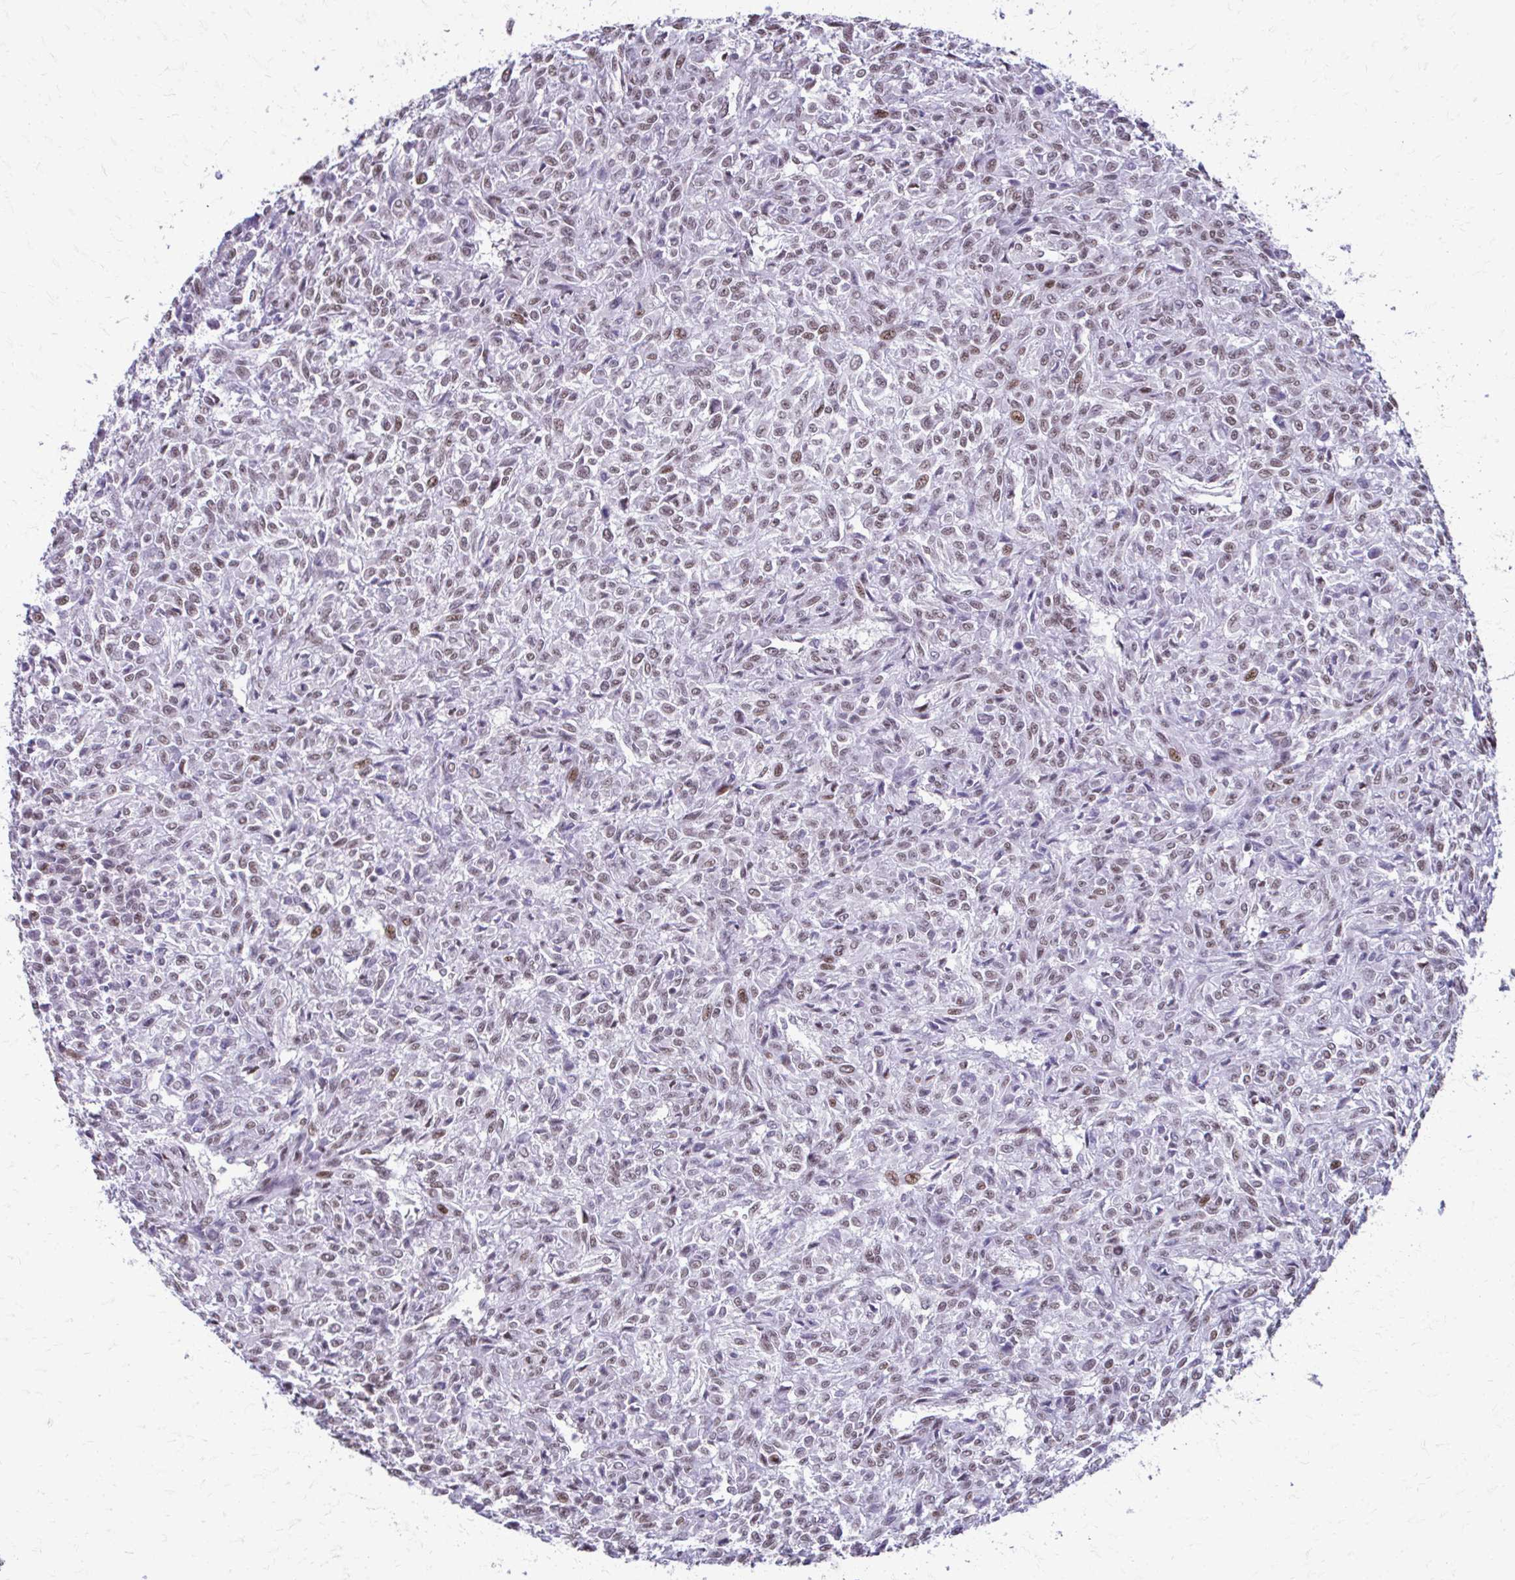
{"staining": {"intensity": "weak", "quantity": "25%-75%", "location": "nuclear"}, "tissue": "renal cancer", "cell_type": "Tumor cells", "image_type": "cancer", "snomed": [{"axis": "morphology", "description": "Adenocarcinoma, NOS"}, {"axis": "topography", "description": "Kidney"}], "caption": "Tumor cells exhibit low levels of weak nuclear positivity in about 25%-75% of cells in renal cancer. (Stains: DAB (3,3'-diaminobenzidine) in brown, nuclei in blue, Microscopy: brightfield microscopy at high magnification).", "gene": "SS18", "patient": {"sex": "male", "age": 58}}